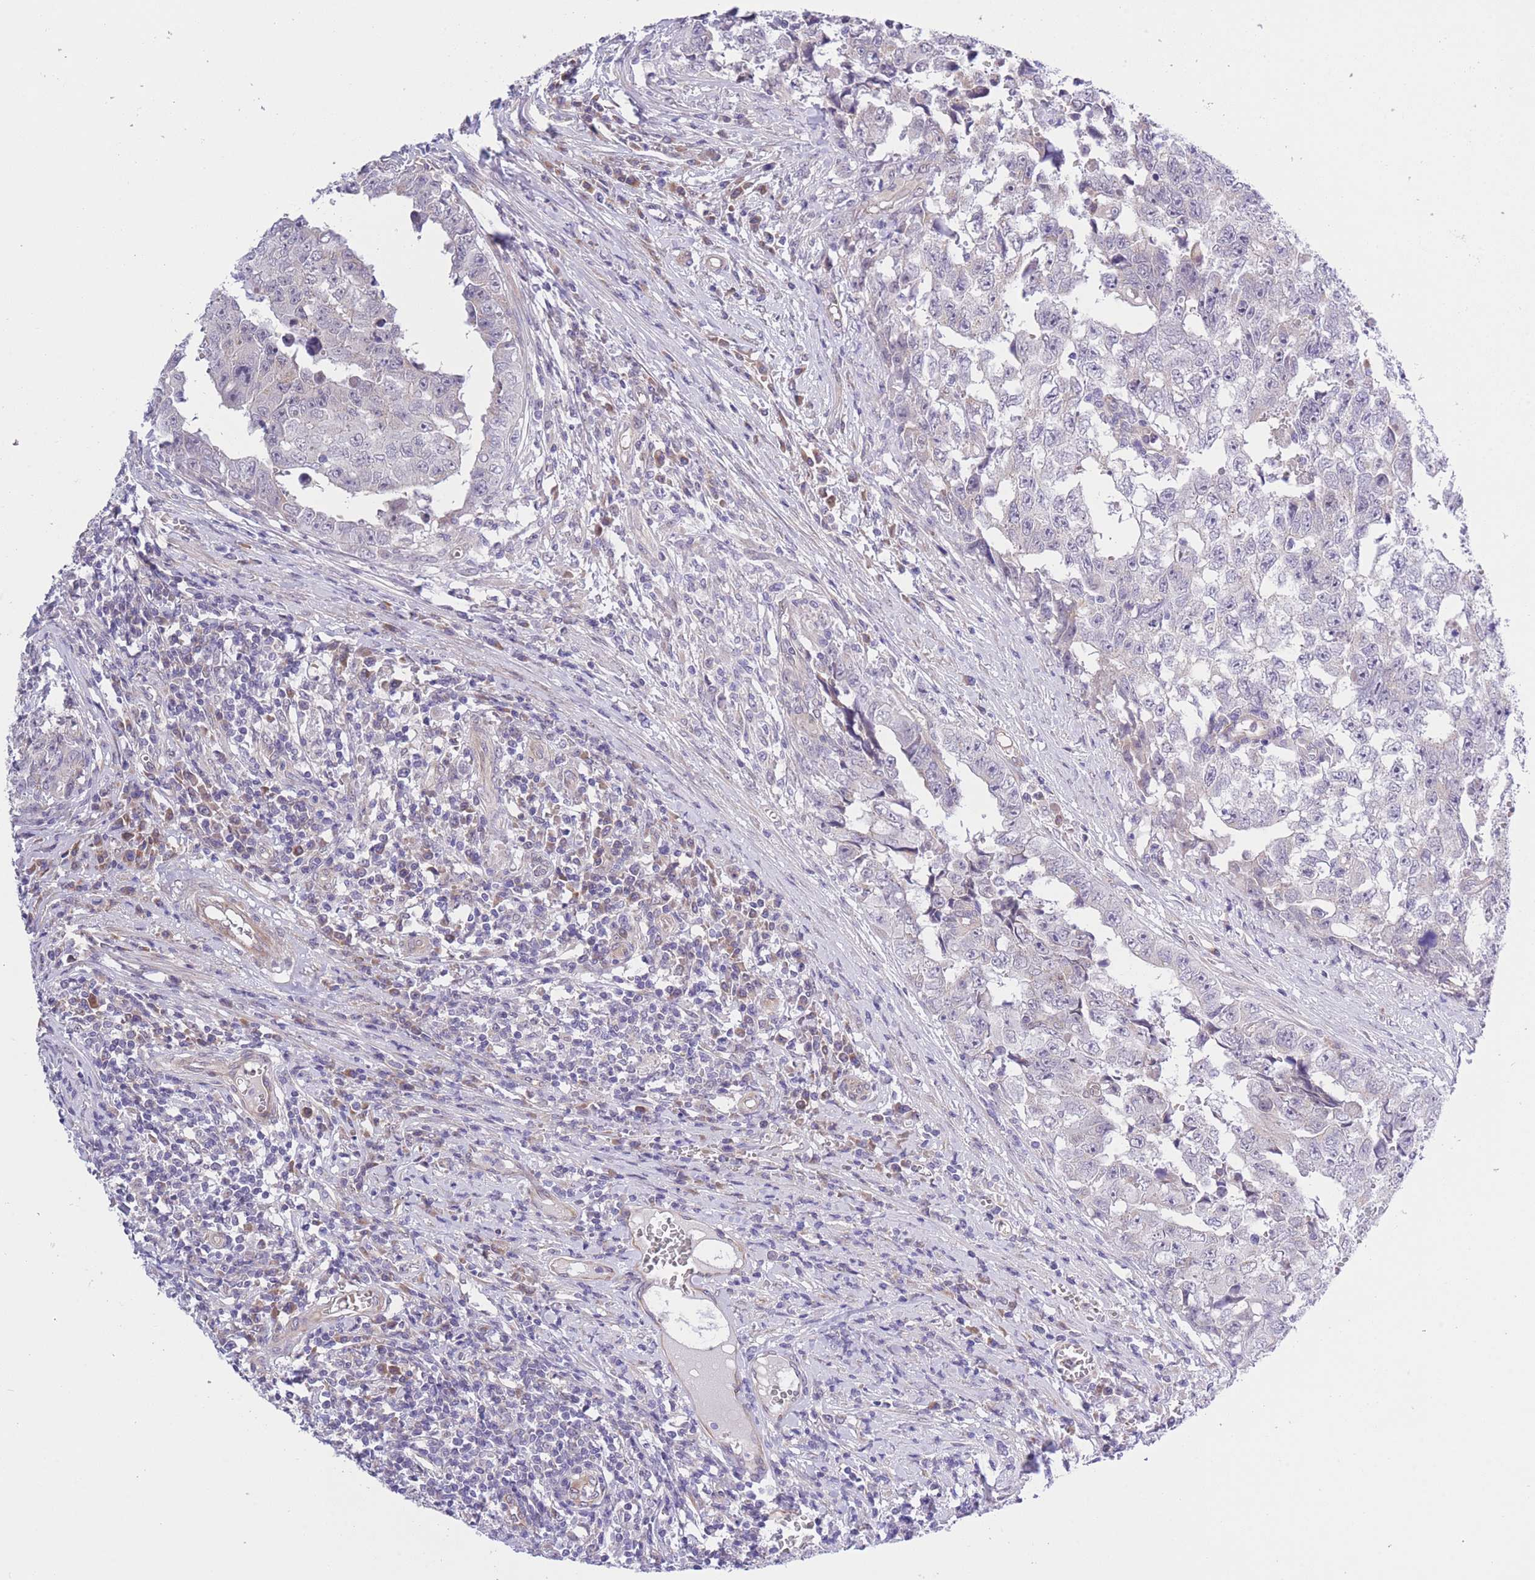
{"staining": {"intensity": "negative", "quantity": "none", "location": "none"}, "tissue": "testis cancer", "cell_type": "Tumor cells", "image_type": "cancer", "snomed": [{"axis": "morphology", "description": "Carcinoma, Embryonal, NOS"}, {"axis": "topography", "description": "Testis"}], "caption": "Tumor cells are negative for protein expression in human testis cancer. Brightfield microscopy of IHC stained with DAB (brown) and hematoxylin (blue), captured at high magnification.", "gene": "WWOX", "patient": {"sex": "male", "age": 25}}